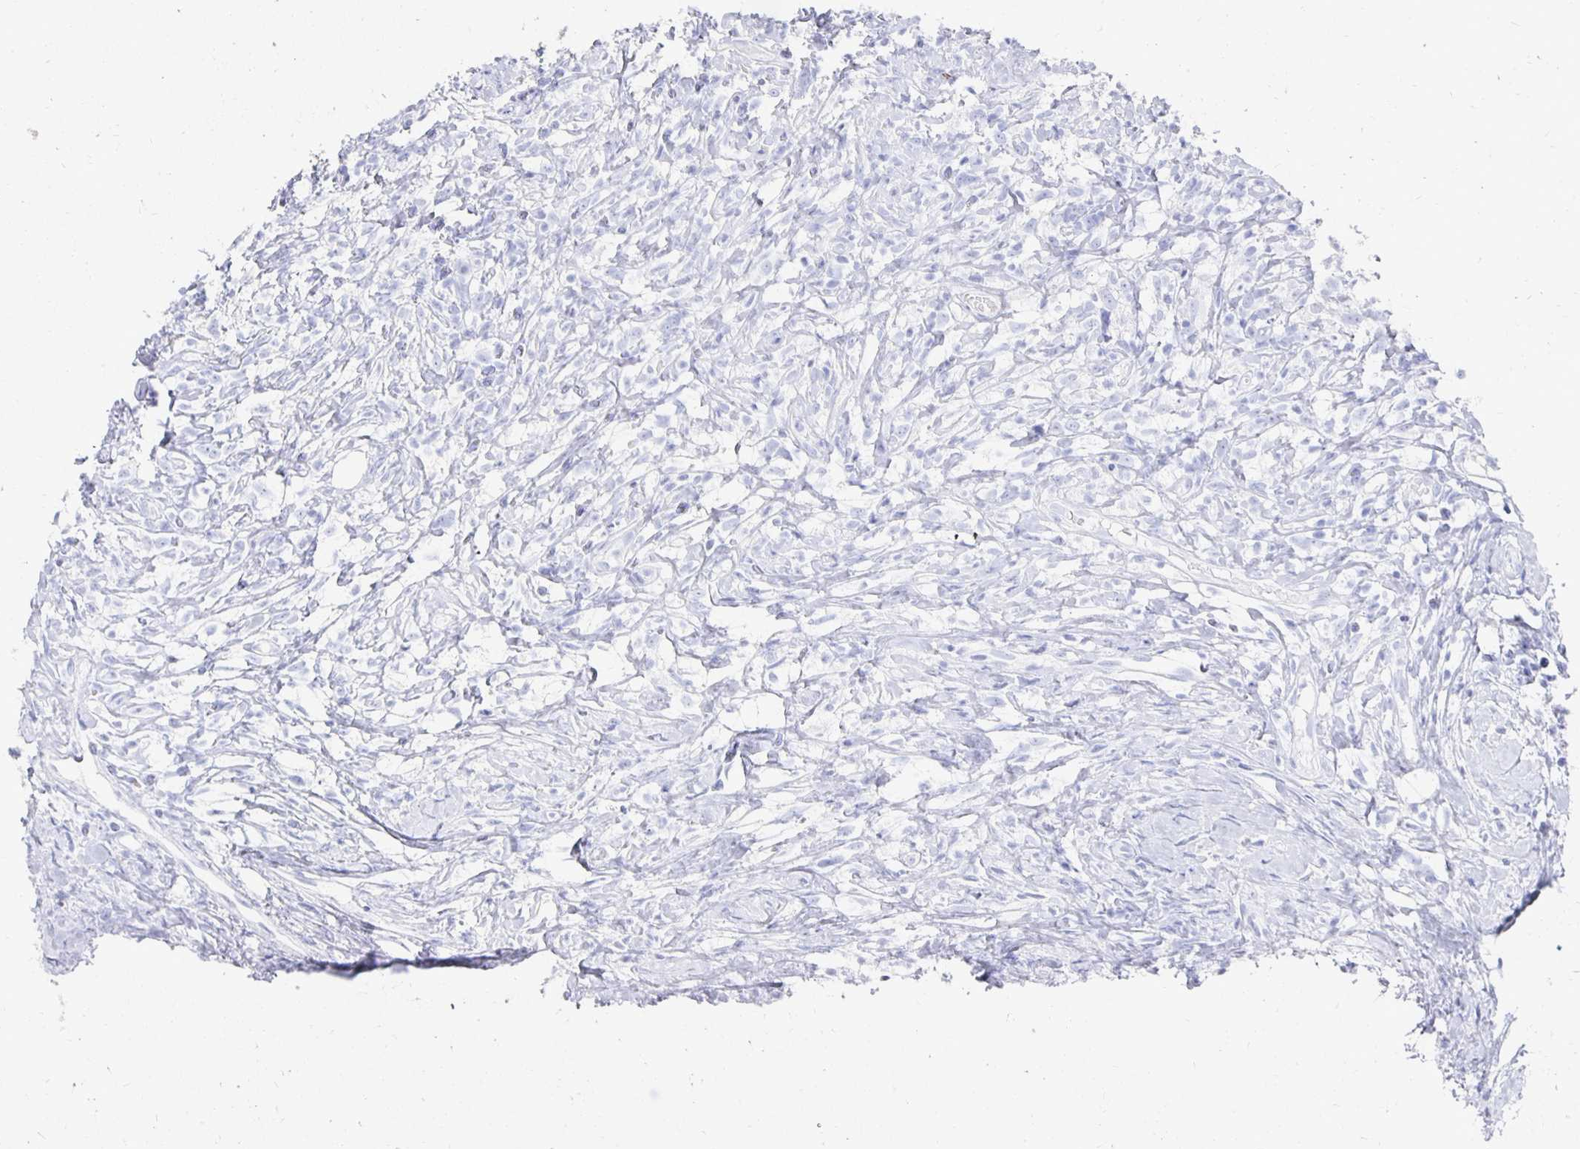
{"staining": {"intensity": "negative", "quantity": "none", "location": "none"}, "tissue": "lymphoma", "cell_type": "Tumor cells", "image_type": "cancer", "snomed": [{"axis": "morphology", "description": "Hodgkin's disease, NOS"}, {"axis": "topography", "description": "No Tissue"}], "caption": "A photomicrograph of lymphoma stained for a protein demonstrates no brown staining in tumor cells.", "gene": "PRDM7", "patient": {"sex": "female", "age": 21}}